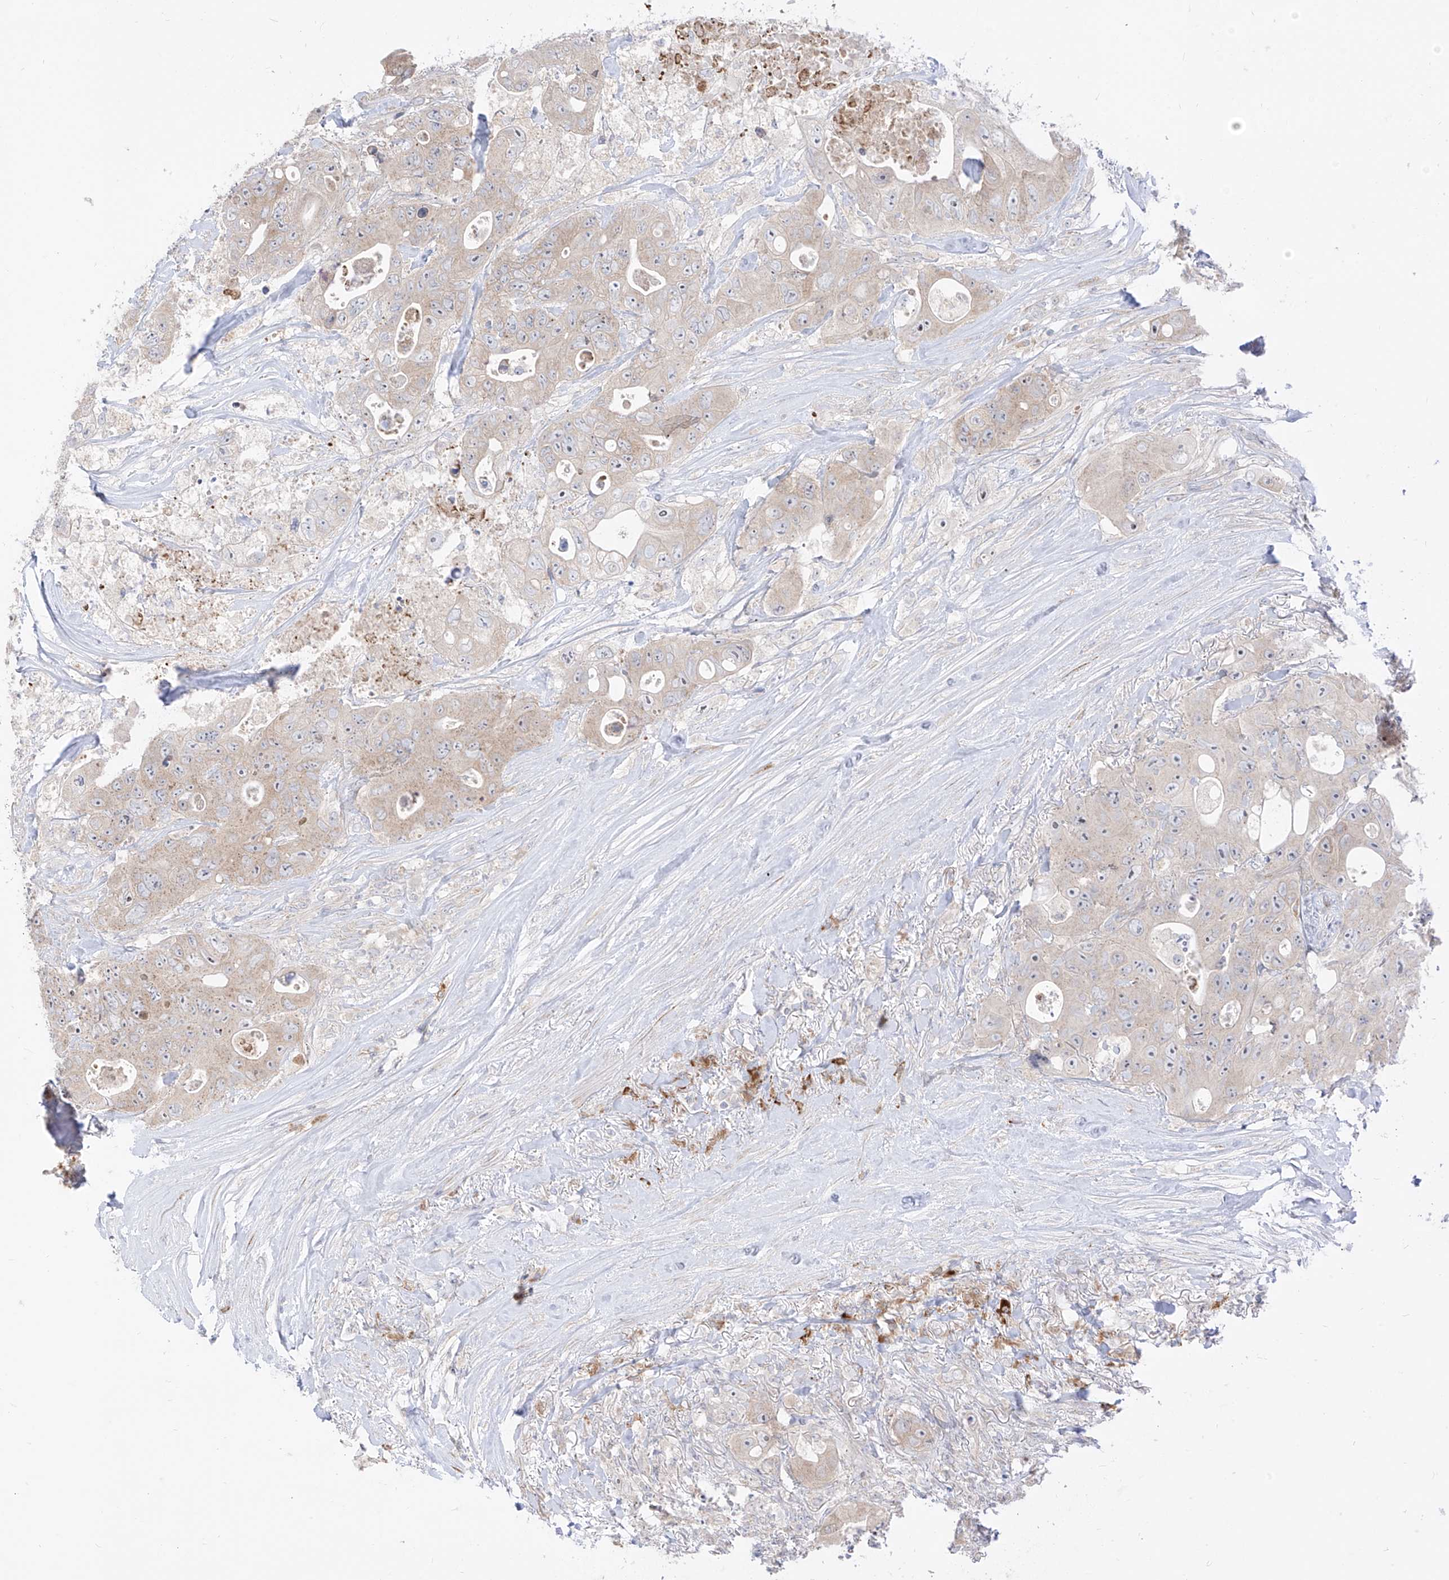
{"staining": {"intensity": "weak", "quantity": "<25%", "location": "cytoplasmic/membranous"}, "tissue": "colorectal cancer", "cell_type": "Tumor cells", "image_type": "cancer", "snomed": [{"axis": "morphology", "description": "Adenocarcinoma, NOS"}, {"axis": "topography", "description": "Colon"}], "caption": "Photomicrograph shows no protein staining in tumor cells of adenocarcinoma (colorectal) tissue.", "gene": "SYTL3", "patient": {"sex": "male", "age": 77}}